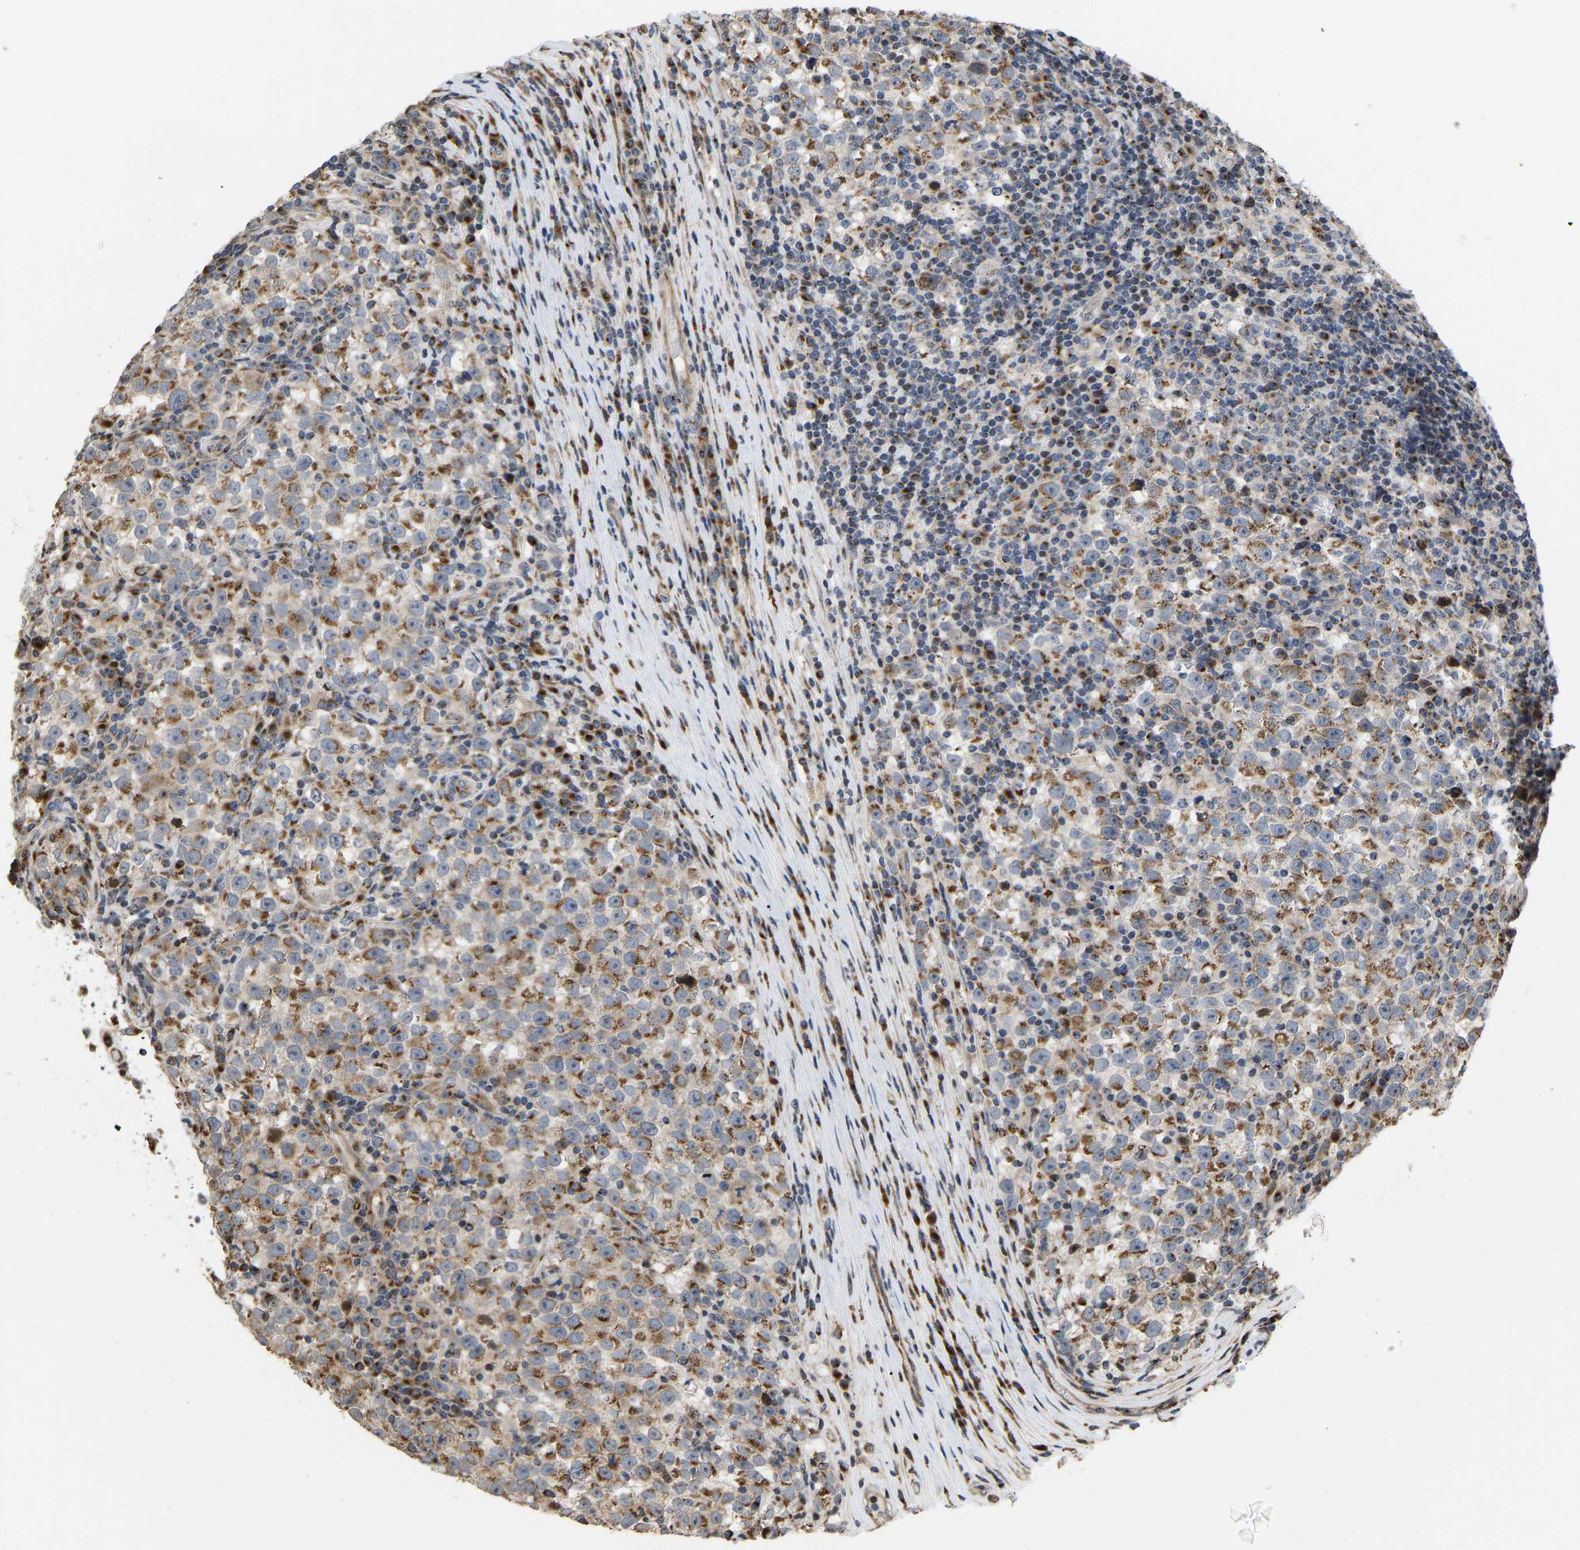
{"staining": {"intensity": "moderate", "quantity": ">75%", "location": "cytoplasmic/membranous"}, "tissue": "testis cancer", "cell_type": "Tumor cells", "image_type": "cancer", "snomed": [{"axis": "morphology", "description": "Normal tissue, NOS"}, {"axis": "morphology", "description": "Seminoma, NOS"}, {"axis": "topography", "description": "Testis"}], "caption": "Moderate cytoplasmic/membranous protein staining is present in approximately >75% of tumor cells in testis cancer (seminoma). (Brightfield microscopy of DAB IHC at high magnification).", "gene": "YIPF4", "patient": {"sex": "male", "age": 43}}